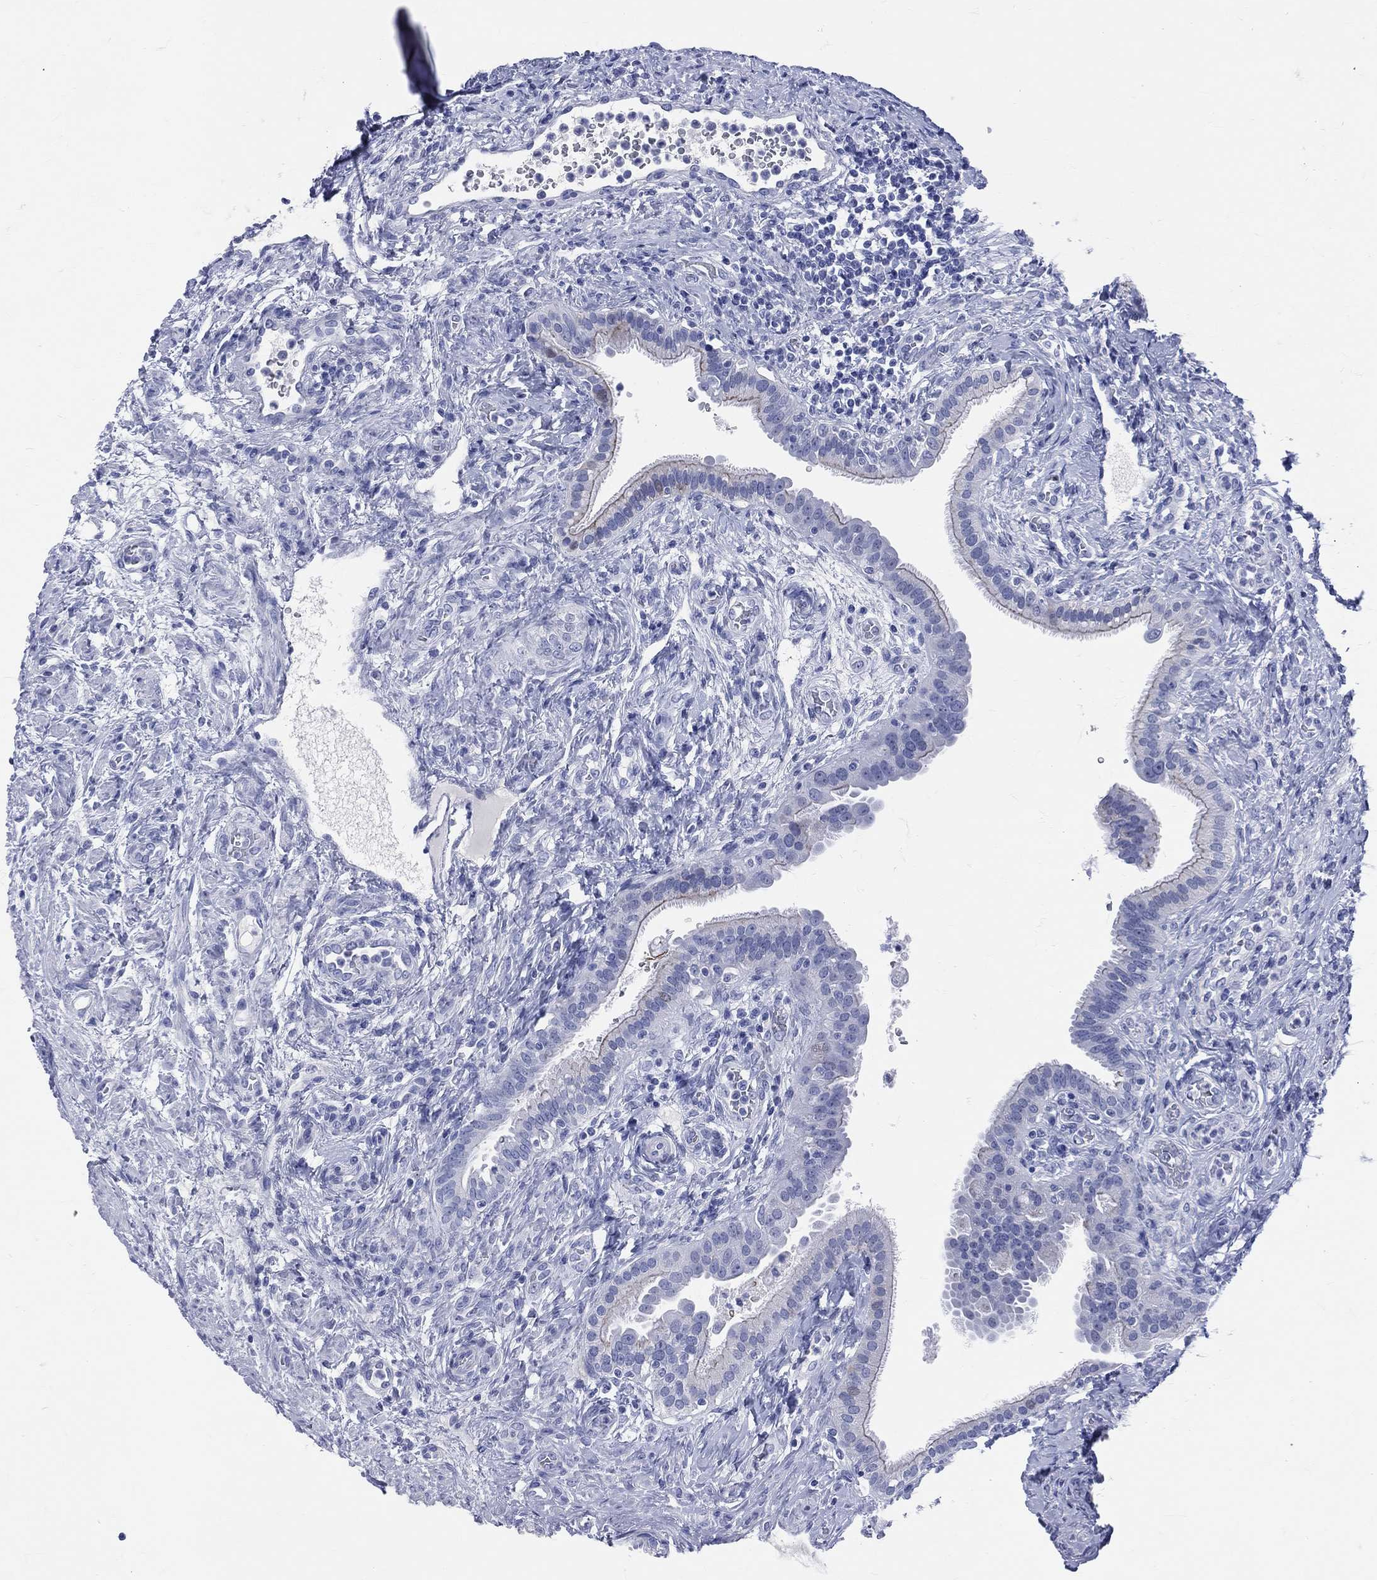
{"staining": {"intensity": "negative", "quantity": "none", "location": "none"}, "tissue": "fallopian tube", "cell_type": "Glandular cells", "image_type": "normal", "snomed": [{"axis": "morphology", "description": "Normal tissue, NOS"}, {"axis": "topography", "description": "Fallopian tube"}], "caption": "IHC histopathology image of benign fallopian tube stained for a protein (brown), which exhibits no staining in glandular cells.", "gene": "CYLC1", "patient": {"sex": "female", "age": 41}}